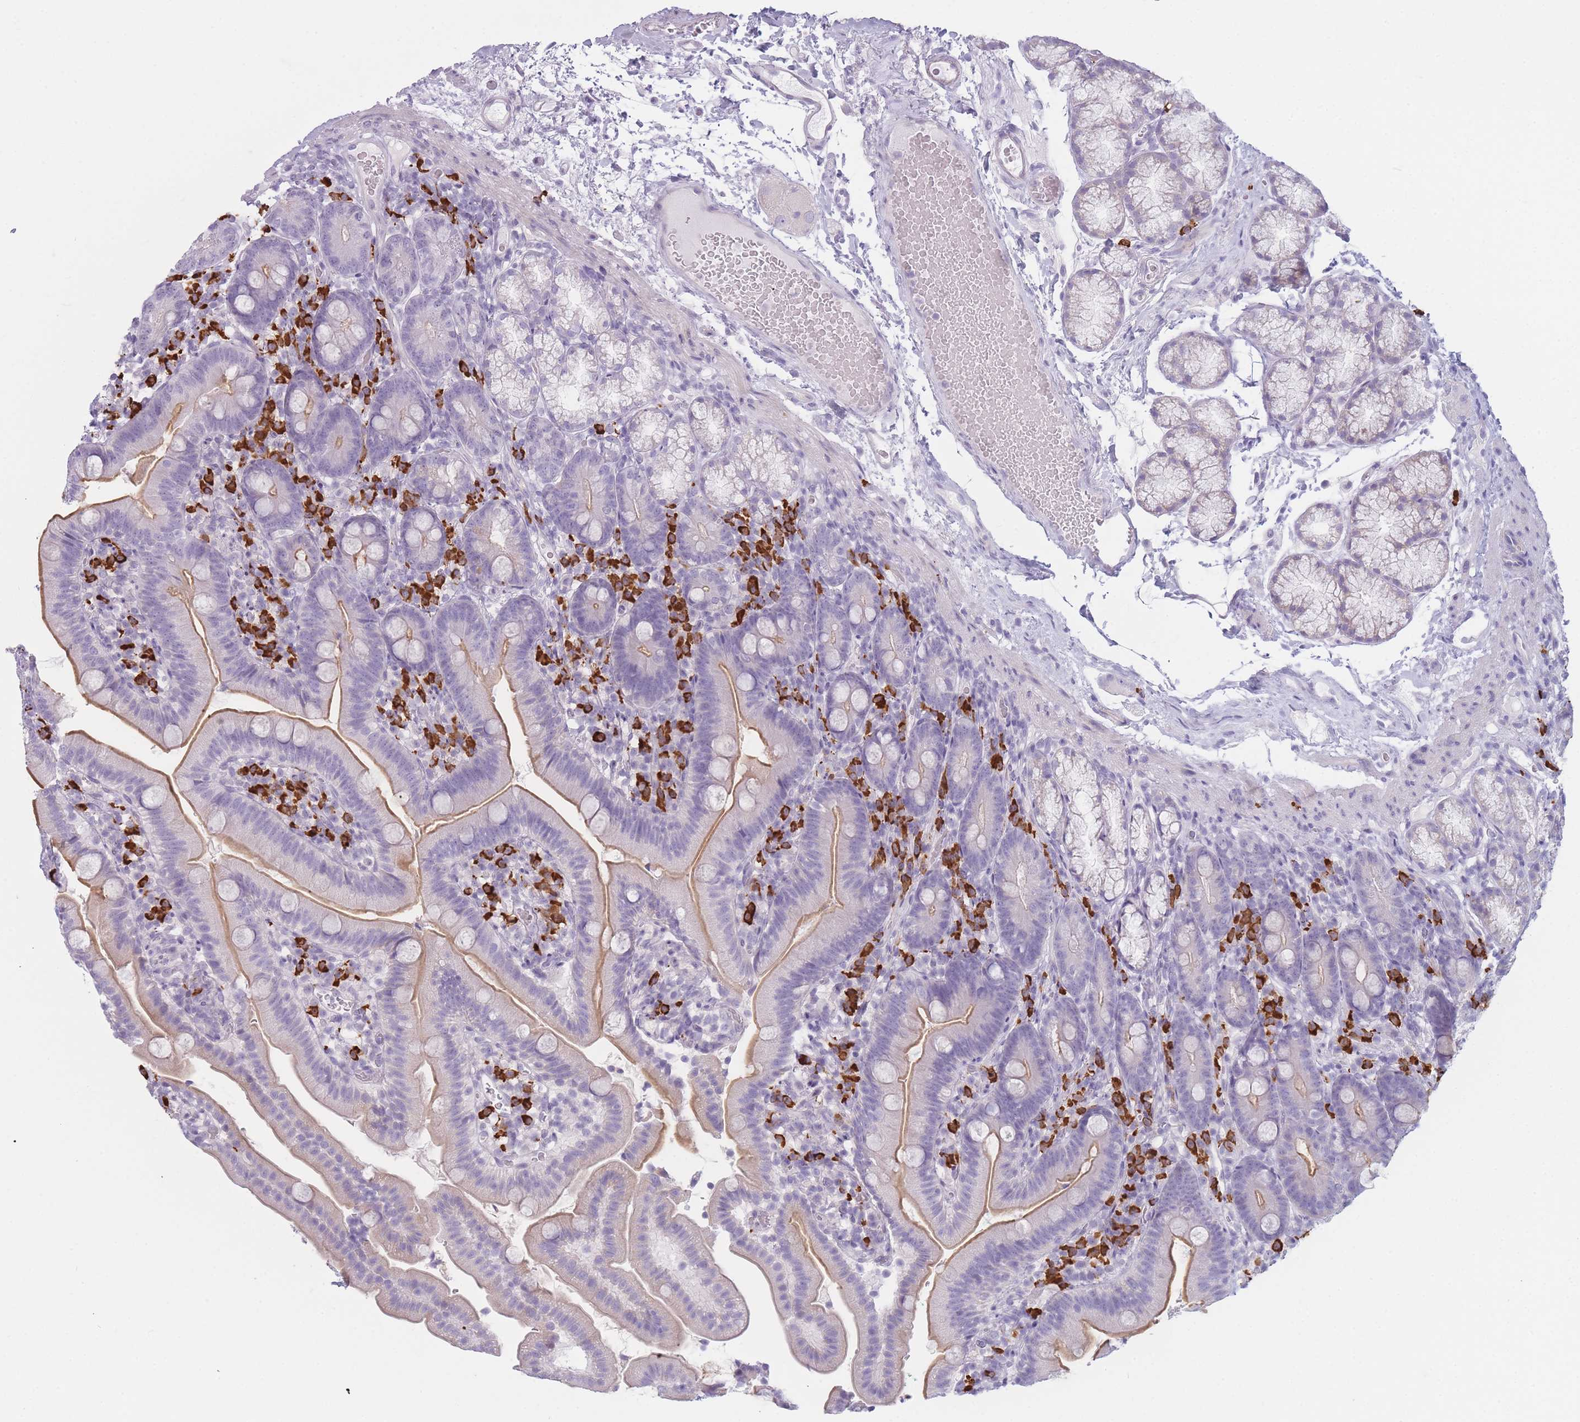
{"staining": {"intensity": "moderate", "quantity": "25%-75%", "location": "cytoplasmic/membranous"}, "tissue": "duodenum", "cell_type": "Glandular cells", "image_type": "normal", "snomed": [{"axis": "morphology", "description": "Normal tissue, NOS"}, {"axis": "topography", "description": "Duodenum"}], "caption": "Glandular cells display medium levels of moderate cytoplasmic/membranous expression in about 25%-75% of cells in unremarkable human duodenum.", "gene": "PLEKHG2", "patient": {"sex": "female", "age": 67}}